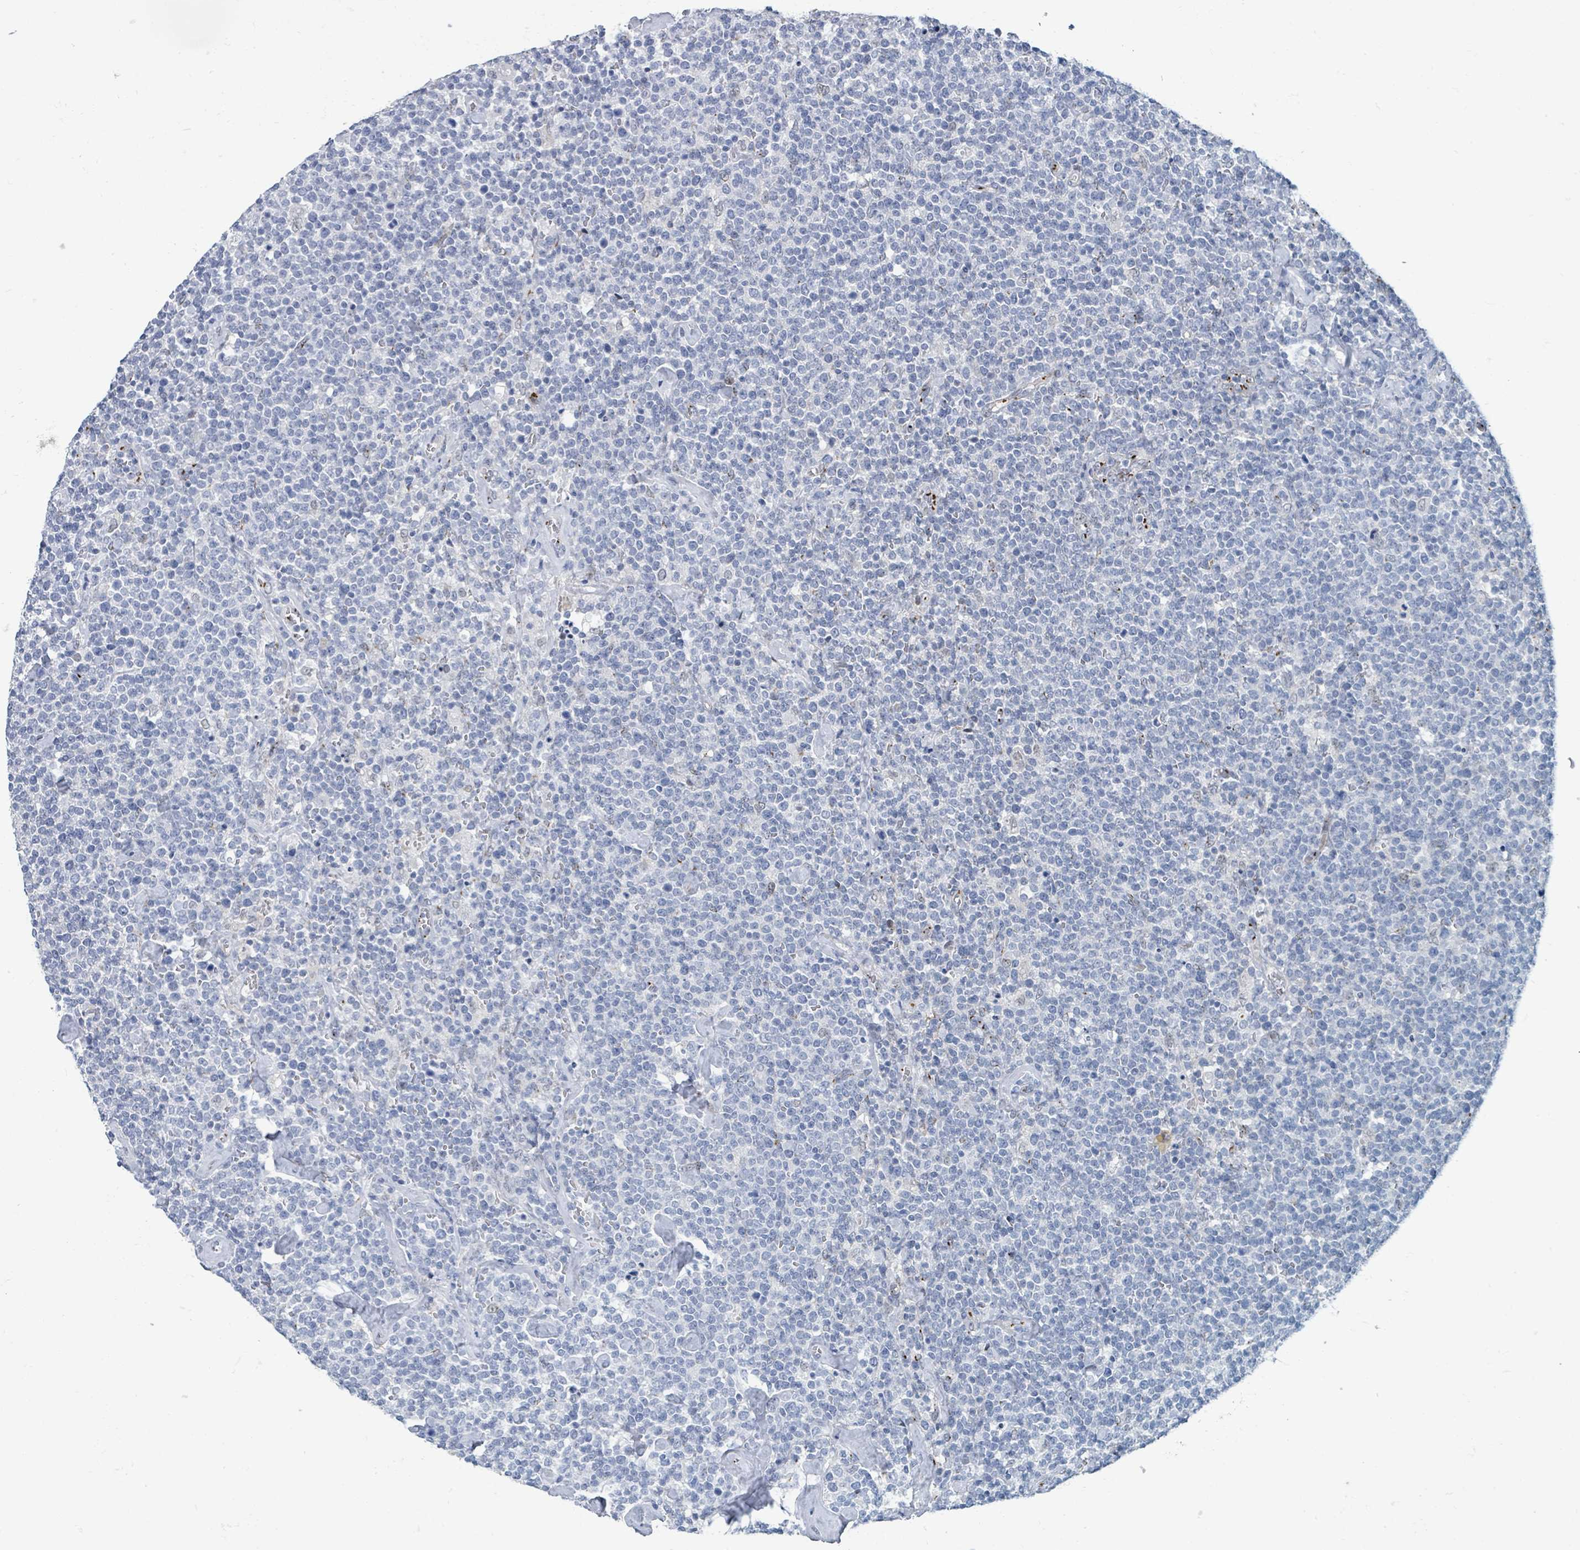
{"staining": {"intensity": "negative", "quantity": "none", "location": "none"}, "tissue": "lymphoma", "cell_type": "Tumor cells", "image_type": "cancer", "snomed": [{"axis": "morphology", "description": "Malignant lymphoma, non-Hodgkin's type, High grade"}, {"axis": "topography", "description": "Lymph node"}], "caption": "Tumor cells are negative for protein expression in human lymphoma.", "gene": "DCAF5", "patient": {"sex": "male", "age": 61}}